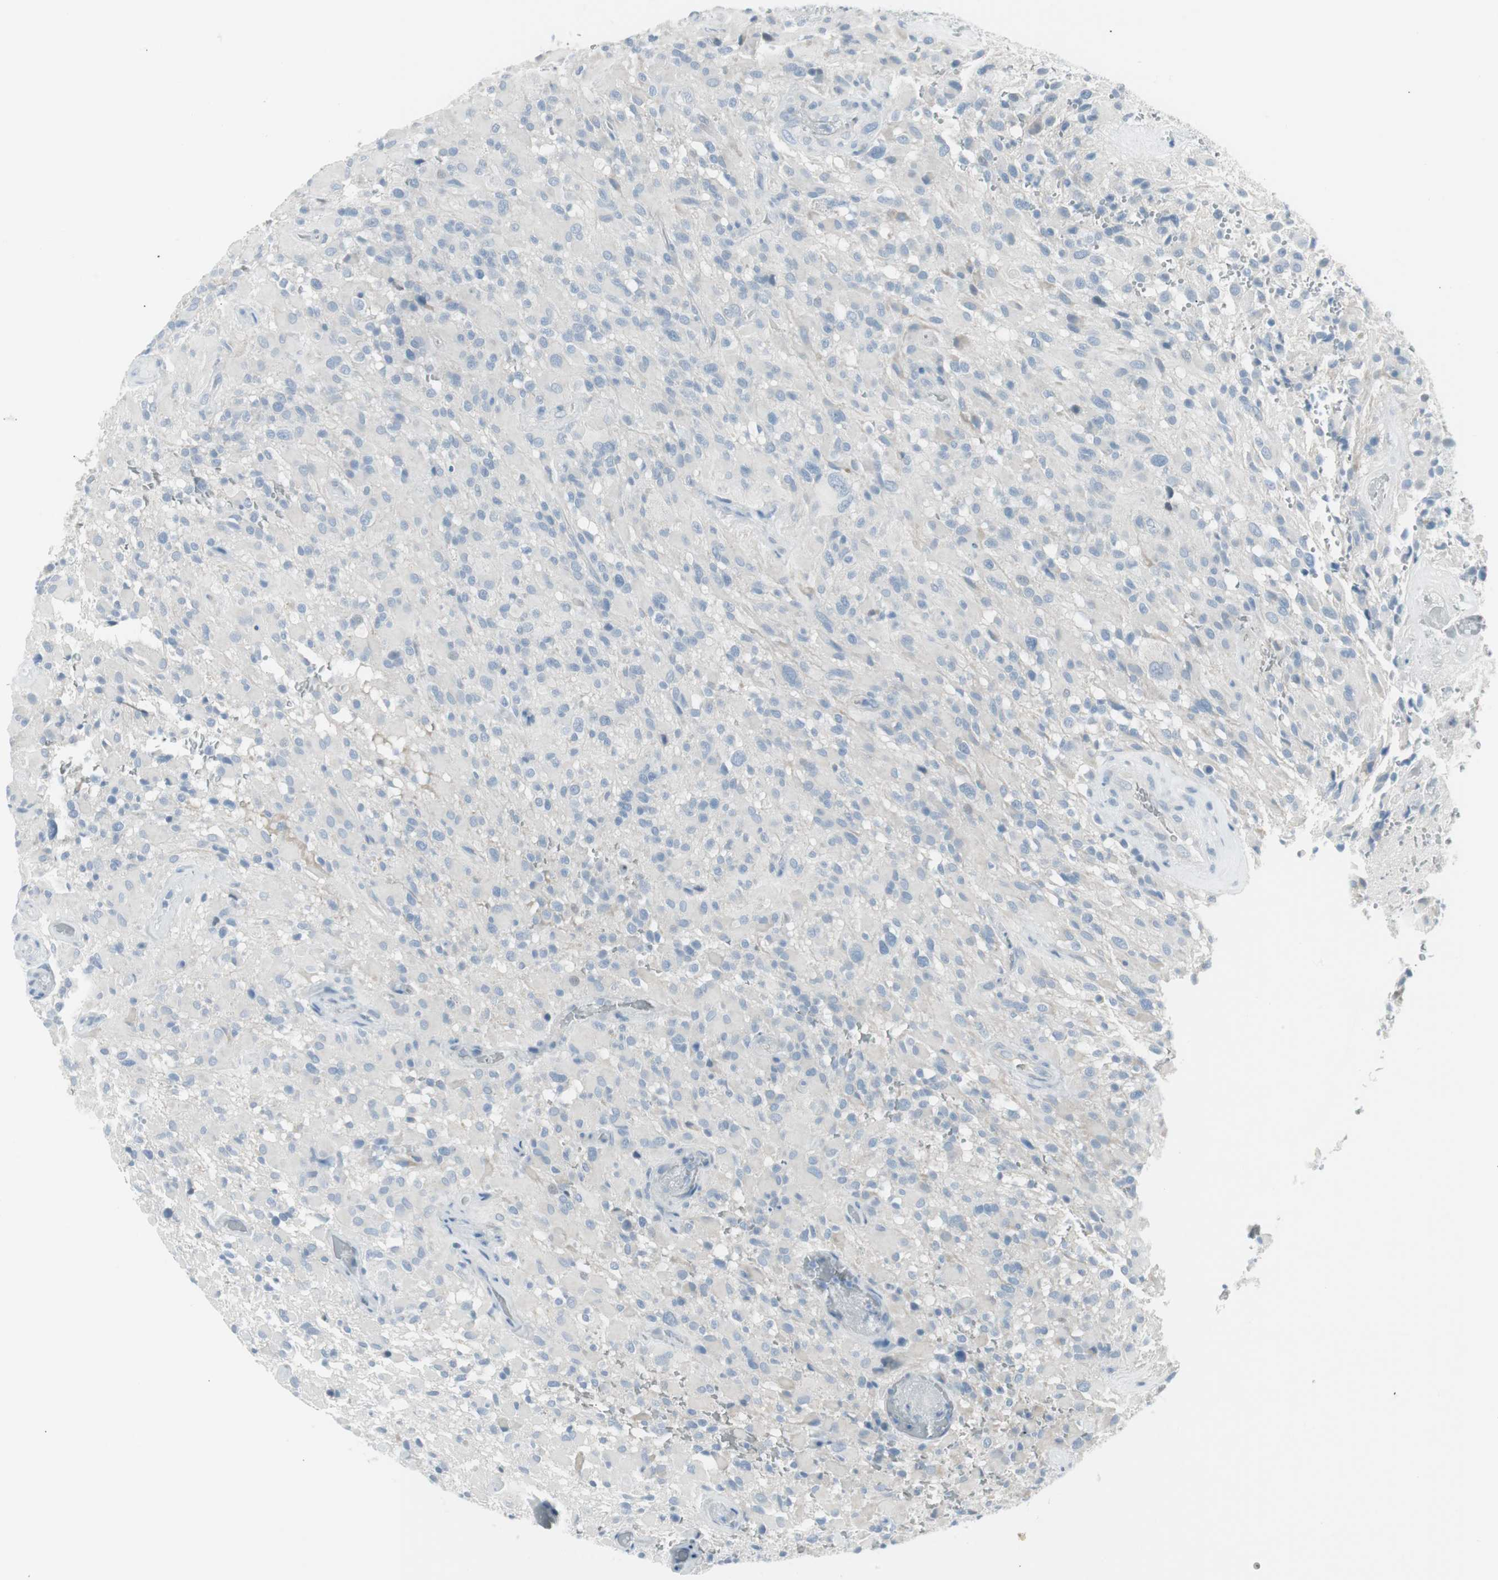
{"staining": {"intensity": "negative", "quantity": "none", "location": "none"}, "tissue": "glioma", "cell_type": "Tumor cells", "image_type": "cancer", "snomed": [{"axis": "morphology", "description": "Glioma, malignant, High grade"}, {"axis": "topography", "description": "Brain"}], "caption": "This is a histopathology image of immunohistochemistry (IHC) staining of malignant high-grade glioma, which shows no positivity in tumor cells.", "gene": "AGR2", "patient": {"sex": "male", "age": 71}}